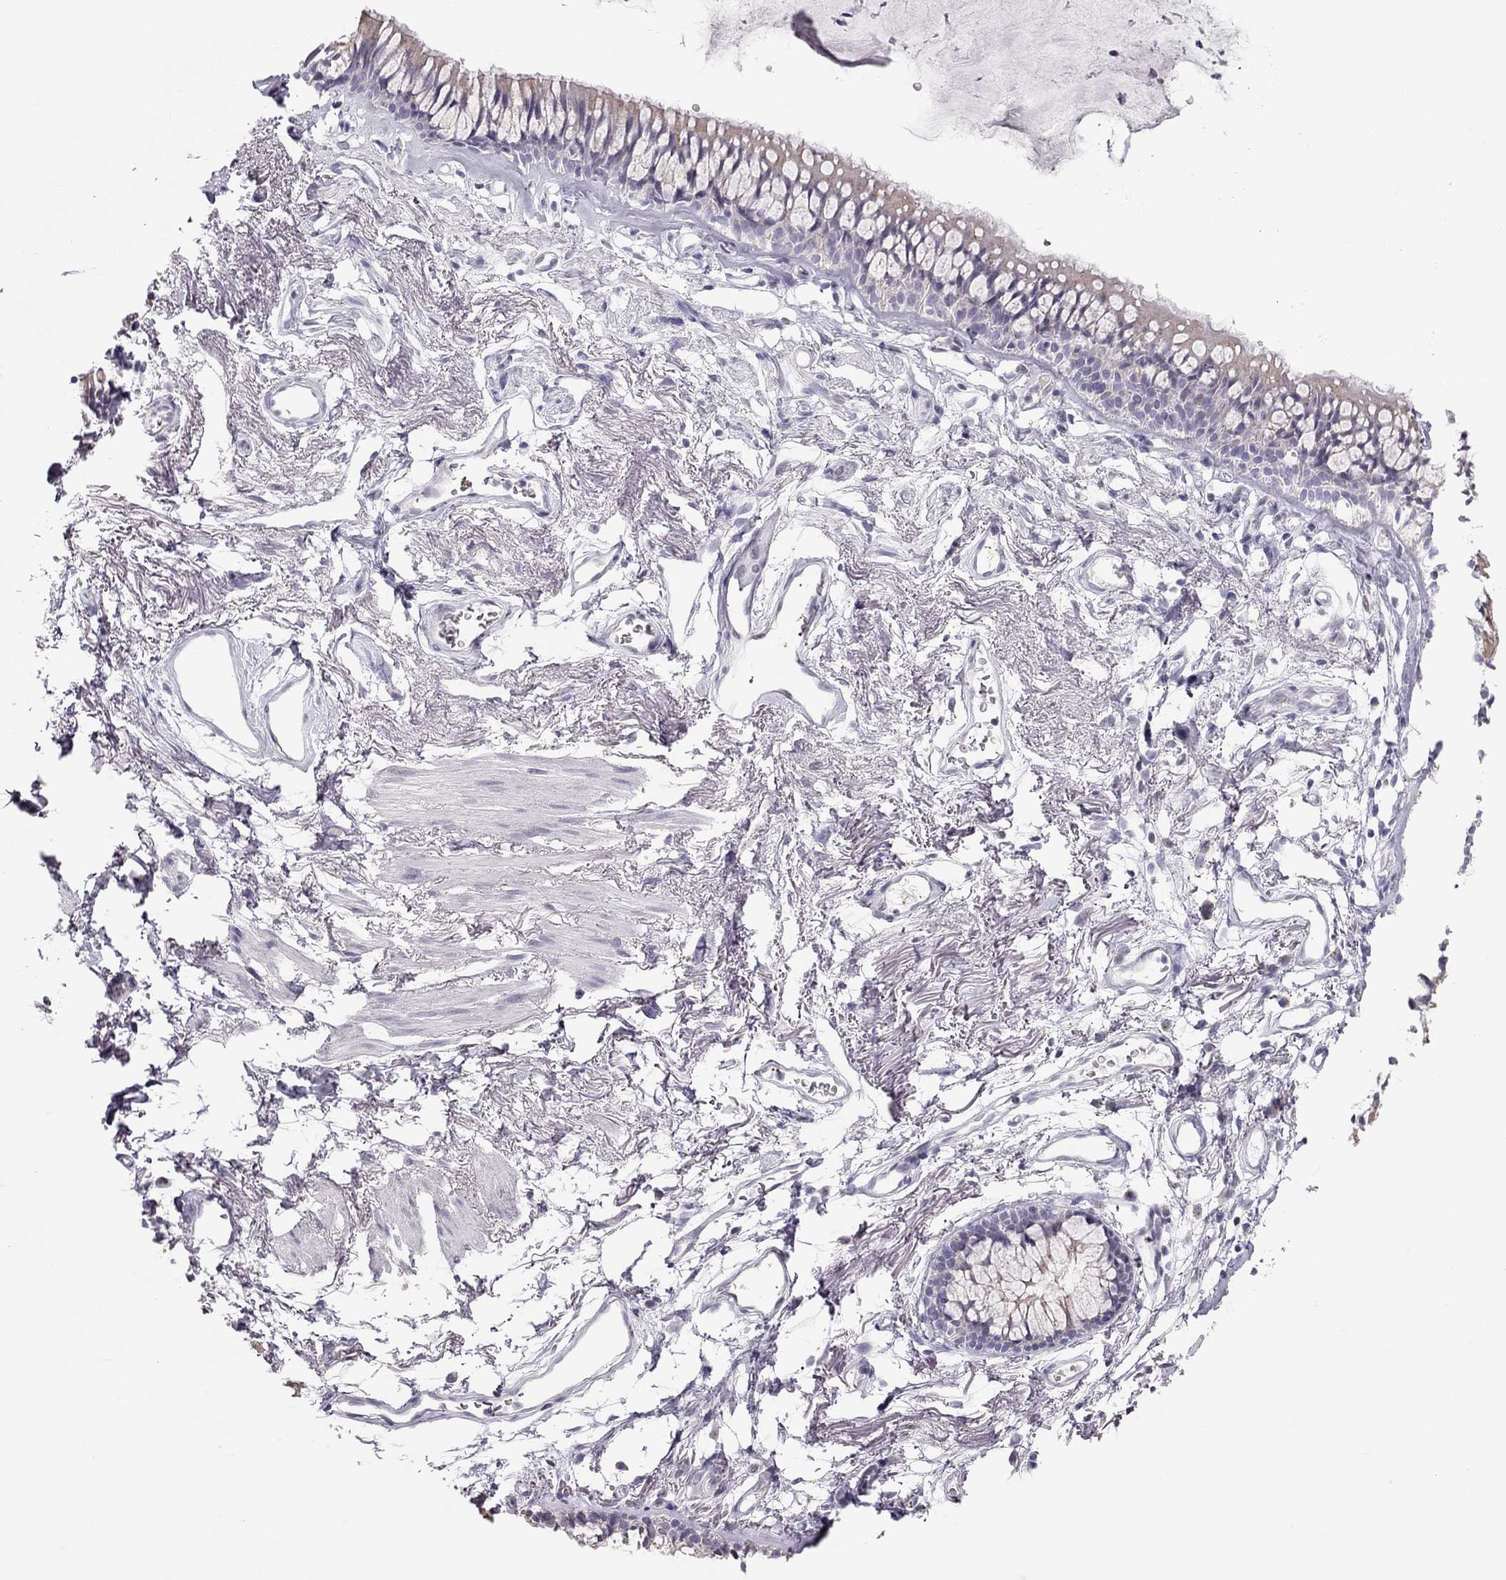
{"staining": {"intensity": "negative", "quantity": "none", "location": "none"}, "tissue": "soft tissue", "cell_type": "Fibroblasts", "image_type": "normal", "snomed": [{"axis": "morphology", "description": "Normal tissue, NOS"}, {"axis": "topography", "description": "Cartilage tissue"}, {"axis": "topography", "description": "Bronchus"}], "caption": "Immunohistochemical staining of benign human soft tissue exhibits no significant positivity in fibroblasts. Nuclei are stained in blue.", "gene": "TEX14", "patient": {"sex": "female", "age": 79}}